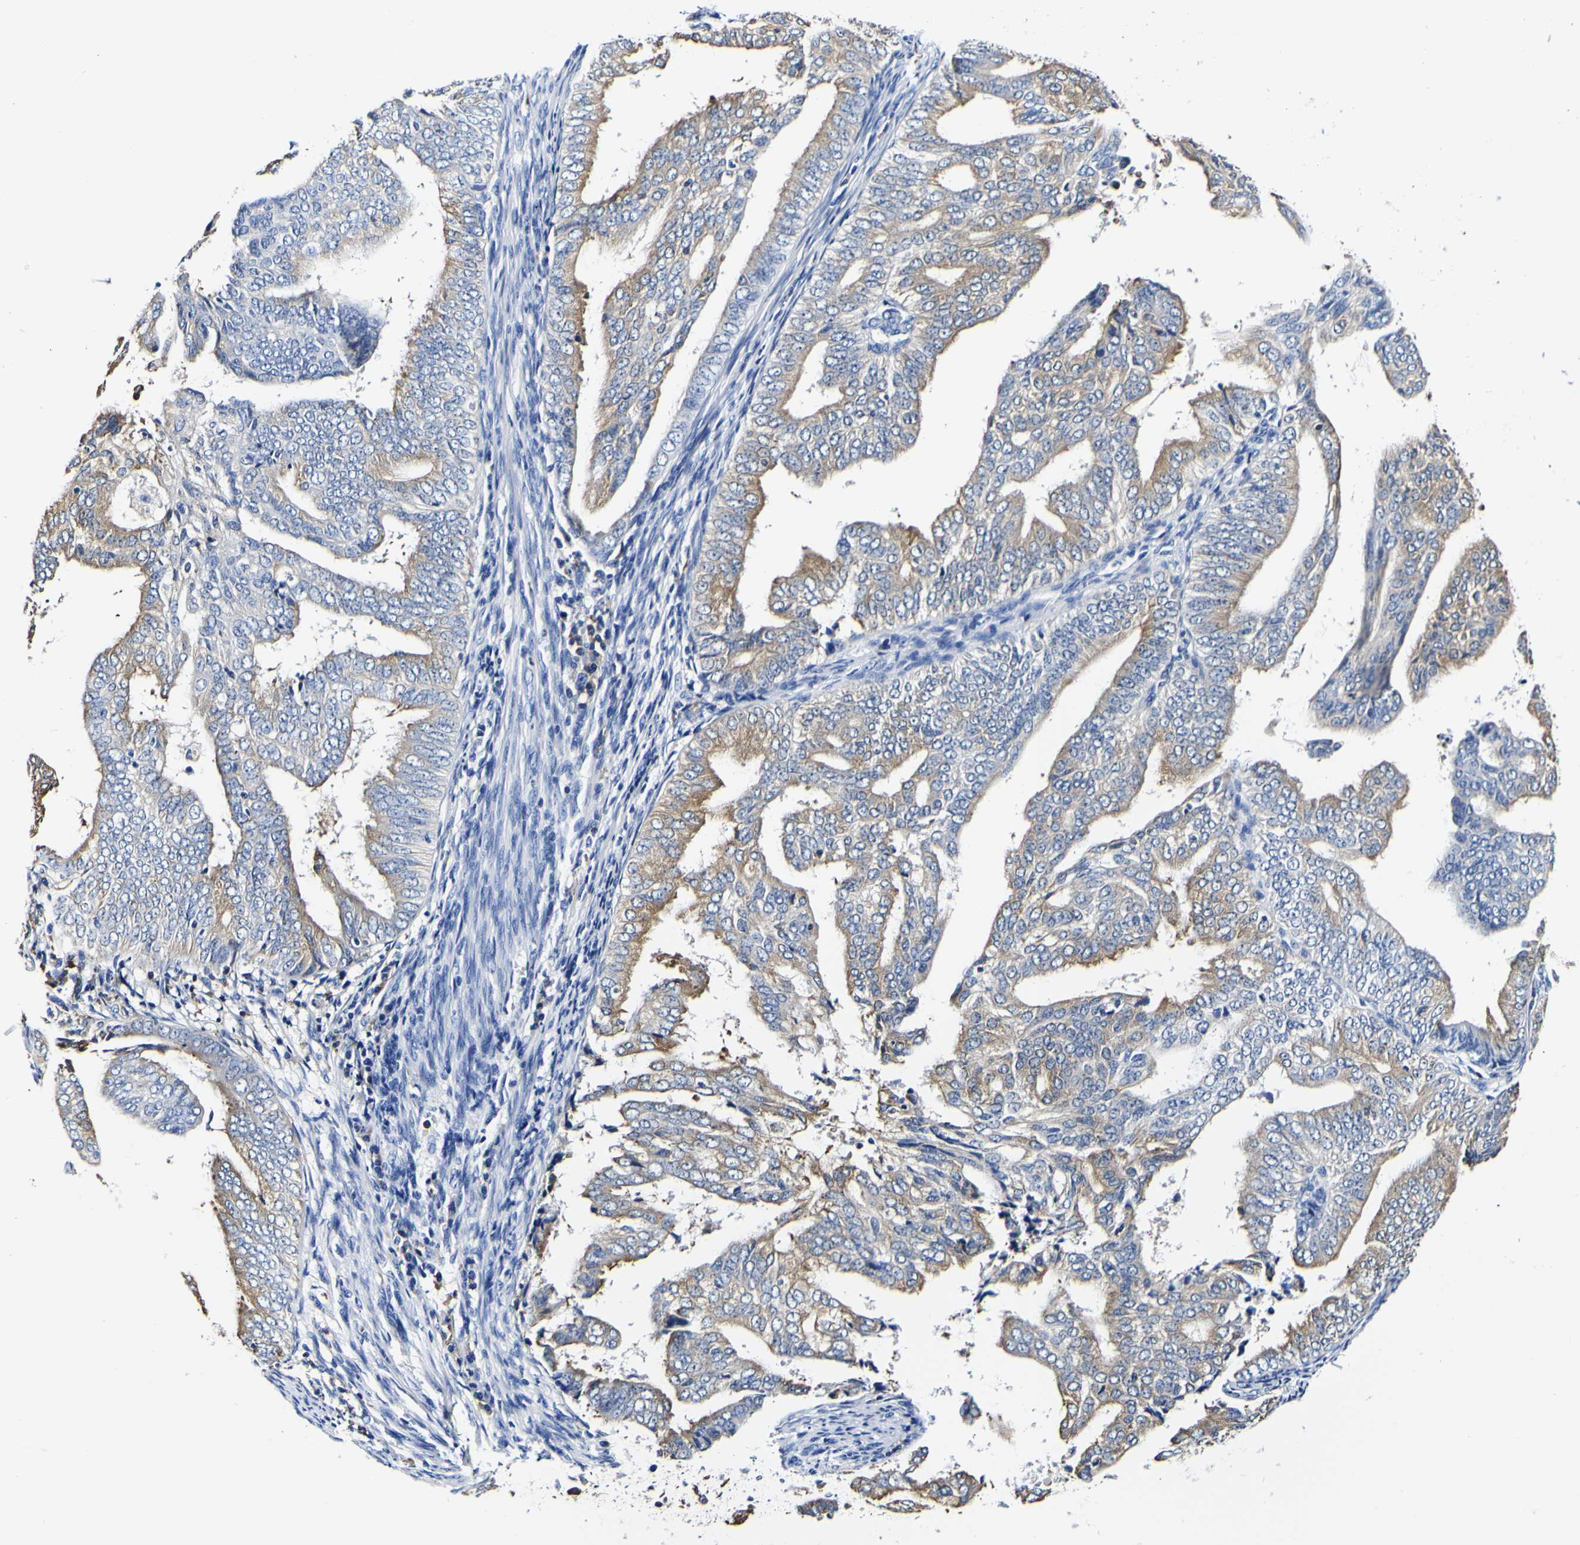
{"staining": {"intensity": "weak", "quantity": ">75%", "location": "cytoplasmic/membranous"}, "tissue": "endometrial cancer", "cell_type": "Tumor cells", "image_type": "cancer", "snomed": [{"axis": "morphology", "description": "Adenocarcinoma, NOS"}, {"axis": "topography", "description": "Endometrium"}], "caption": "Weak cytoplasmic/membranous expression for a protein is present in approximately >75% of tumor cells of endometrial adenocarcinoma using immunohistochemistry.", "gene": "P4HB", "patient": {"sex": "female", "age": 58}}